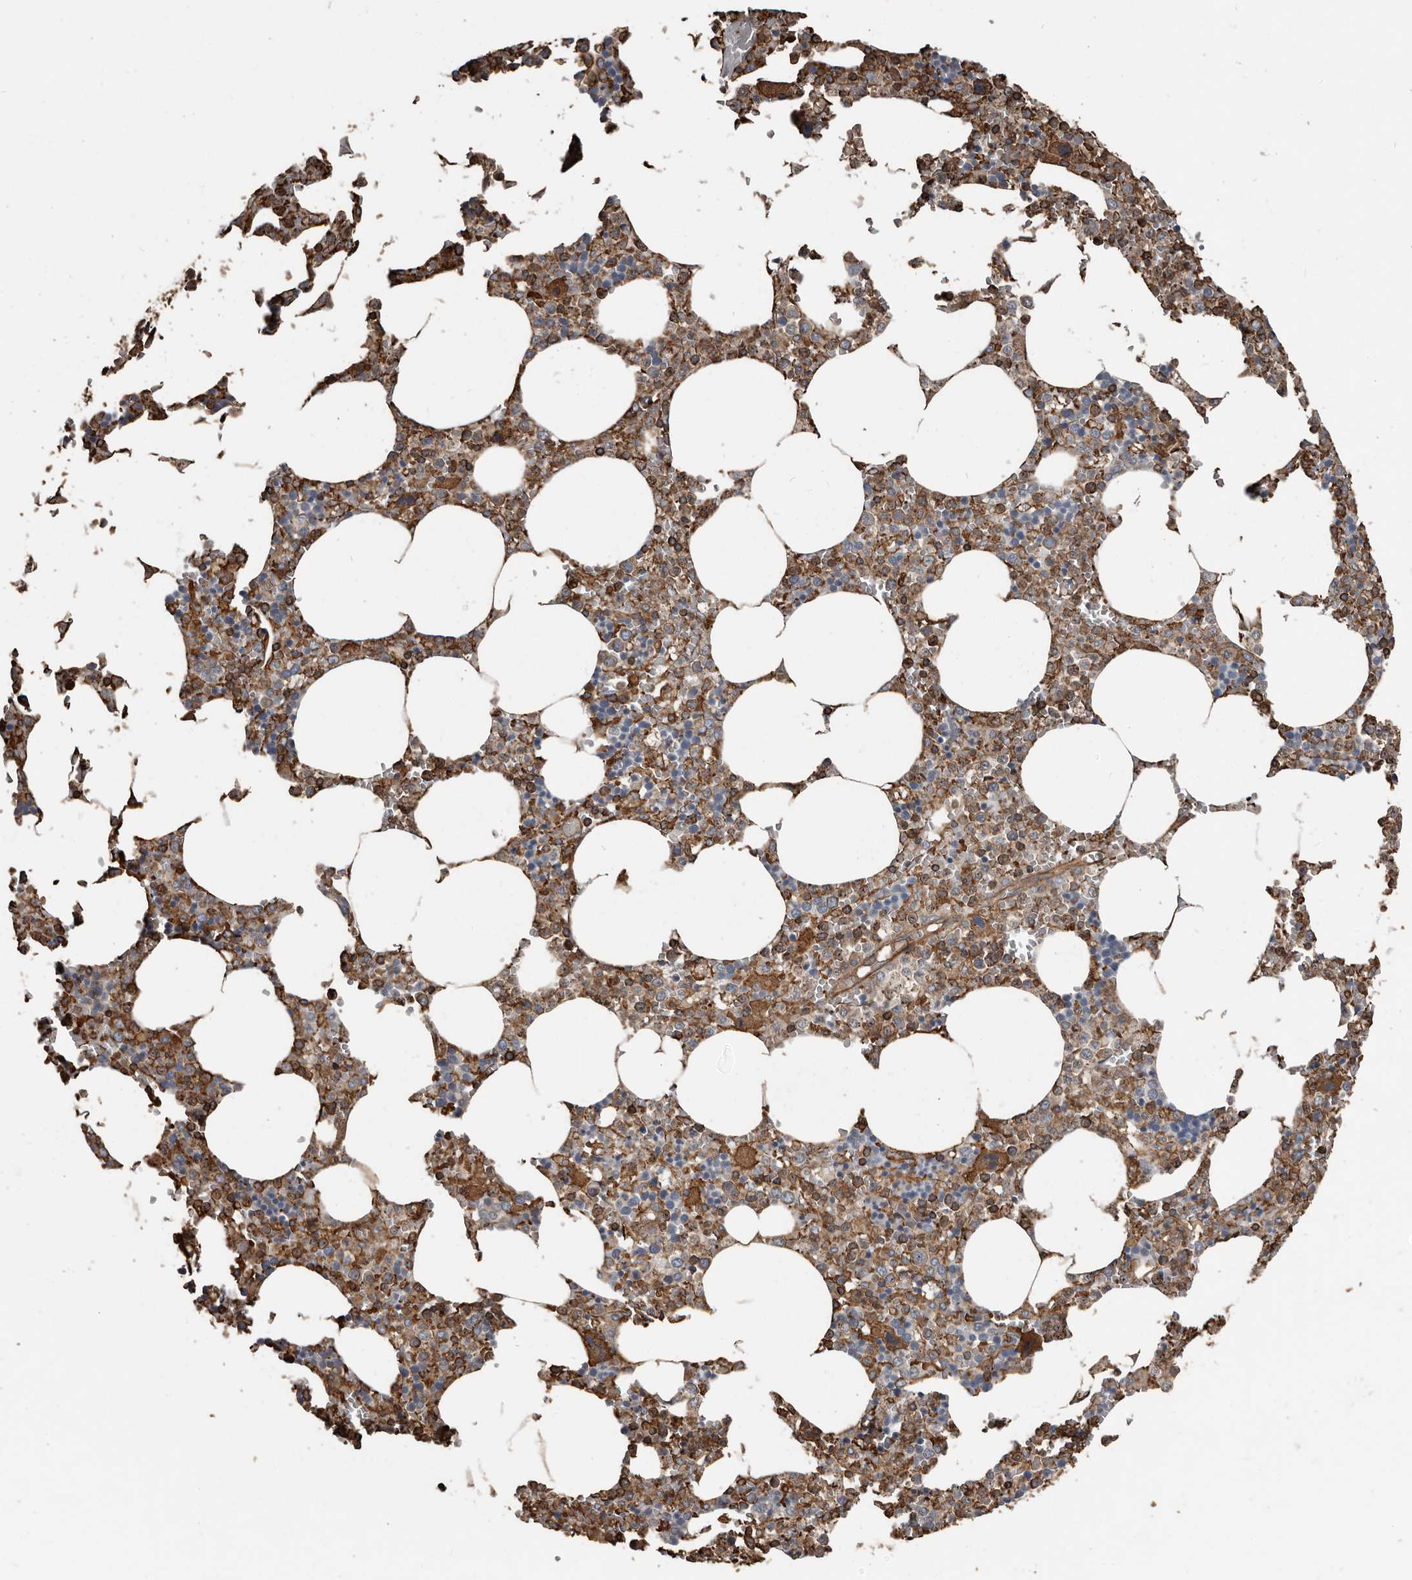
{"staining": {"intensity": "moderate", "quantity": ">75%", "location": "cytoplasmic/membranous"}, "tissue": "bone marrow", "cell_type": "Hematopoietic cells", "image_type": "normal", "snomed": [{"axis": "morphology", "description": "Normal tissue, NOS"}, {"axis": "topography", "description": "Bone marrow"}], "caption": "IHC photomicrograph of normal human bone marrow stained for a protein (brown), which shows medium levels of moderate cytoplasmic/membranous expression in approximately >75% of hematopoietic cells.", "gene": "DENND6B", "patient": {"sex": "male", "age": 70}}